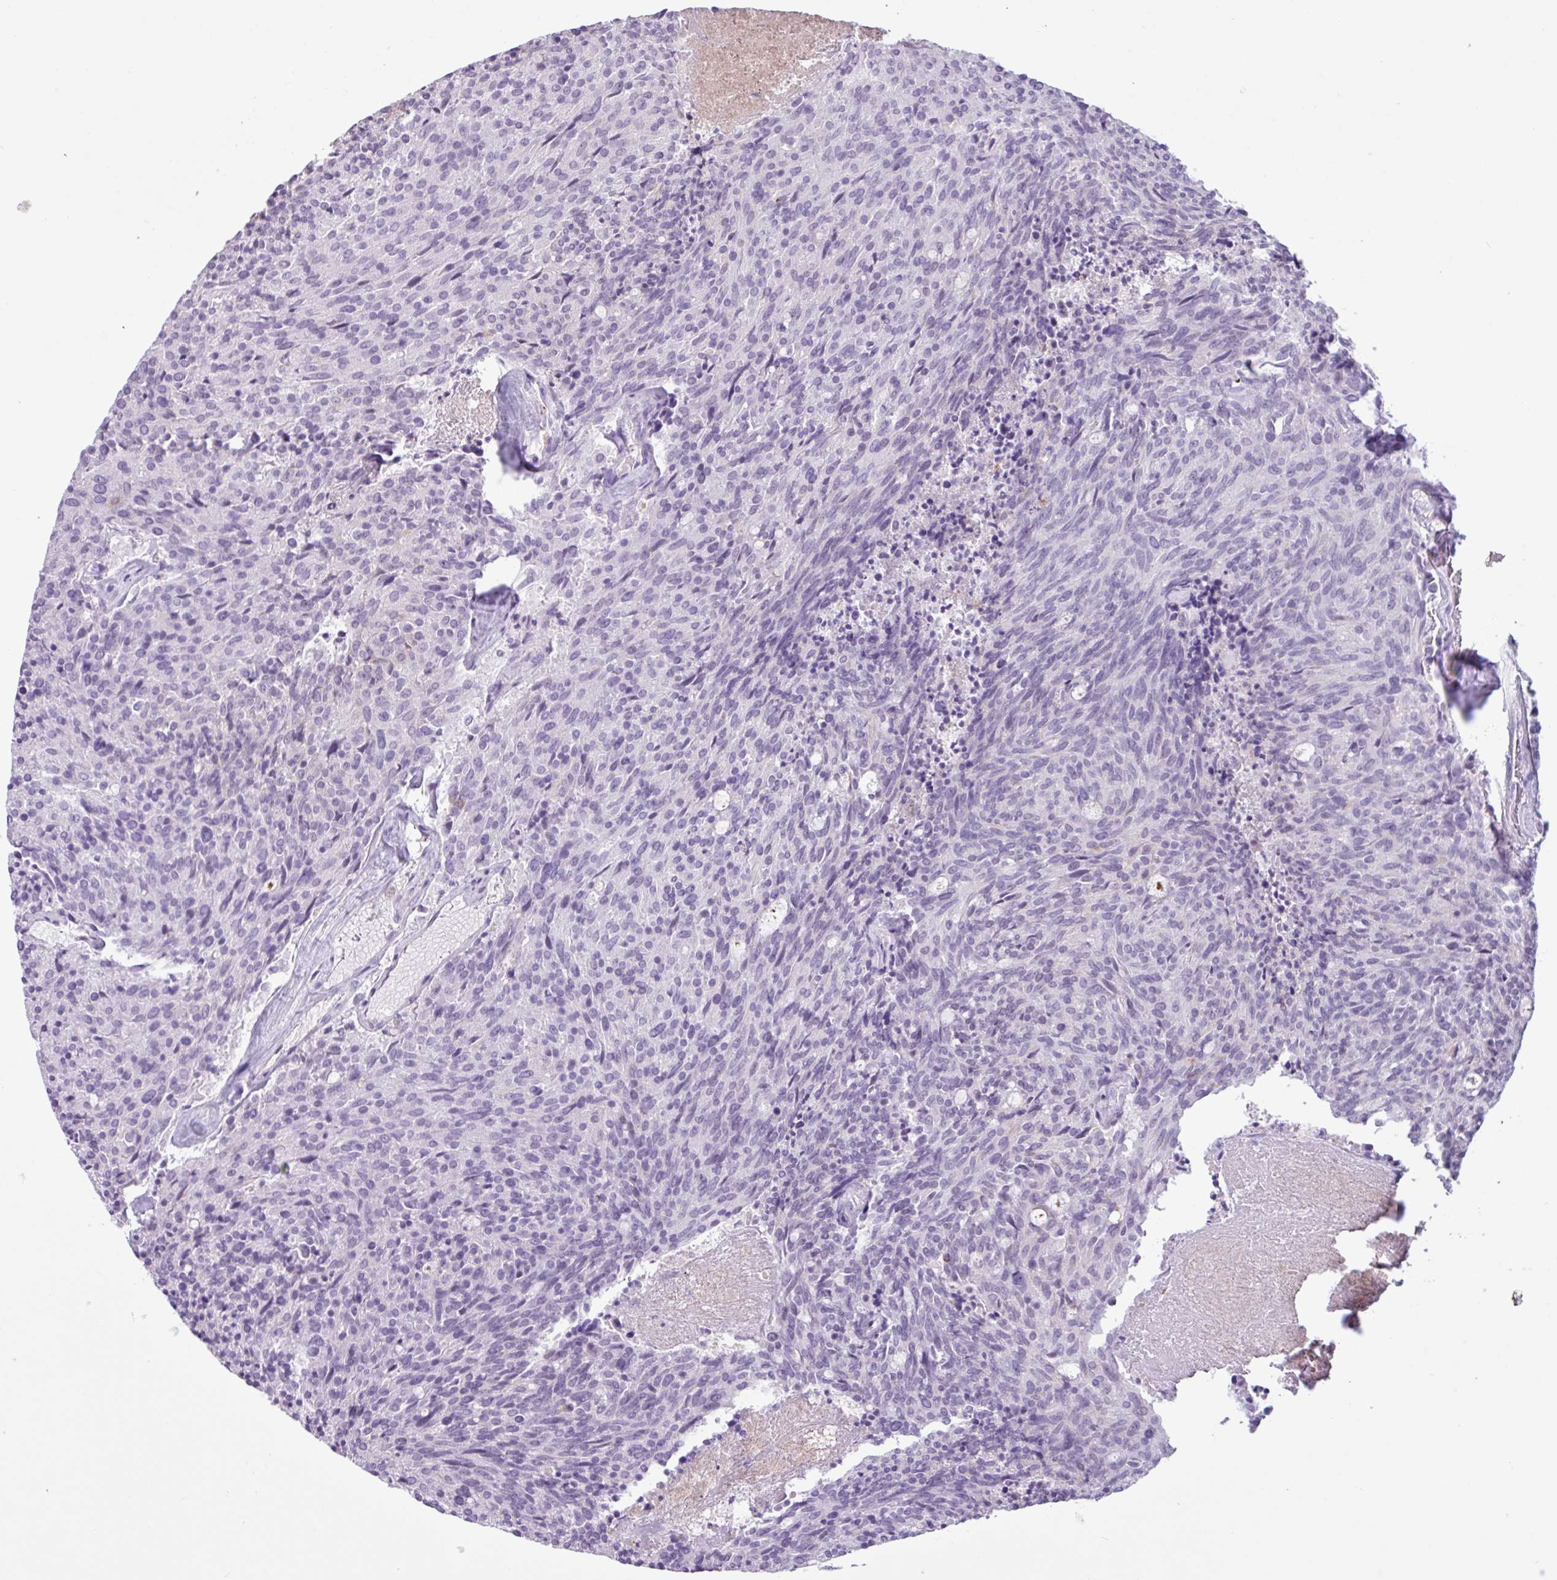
{"staining": {"intensity": "negative", "quantity": "none", "location": "none"}, "tissue": "carcinoid", "cell_type": "Tumor cells", "image_type": "cancer", "snomed": [{"axis": "morphology", "description": "Carcinoid, malignant, NOS"}, {"axis": "topography", "description": "Pancreas"}], "caption": "A histopathology image of carcinoid (malignant) stained for a protein demonstrates no brown staining in tumor cells.", "gene": "TMEM178A", "patient": {"sex": "female", "age": 54}}